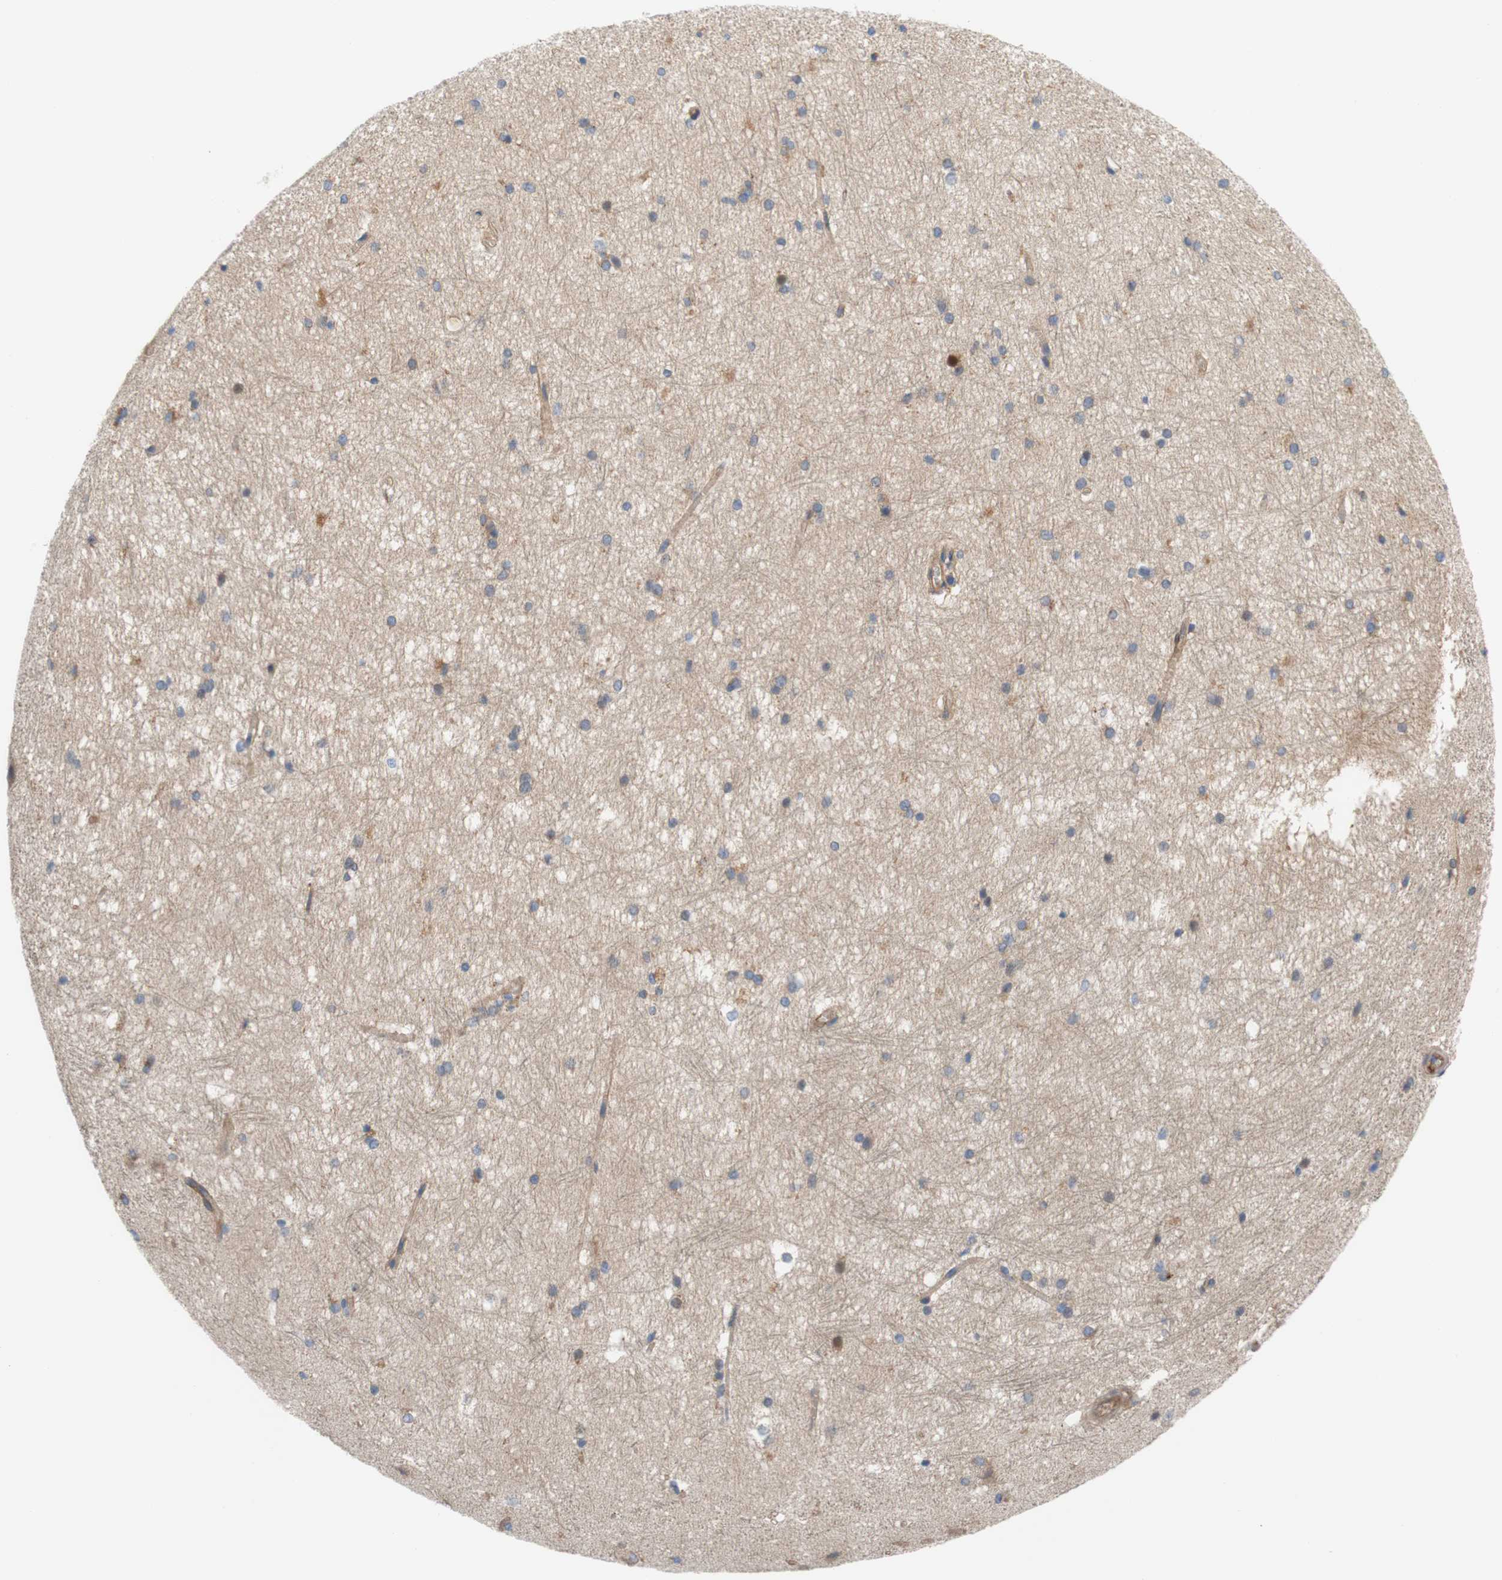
{"staining": {"intensity": "weak", "quantity": "<25%", "location": "cytoplasmic/membranous"}, "tissue": "hippocampus", "cell_type": "Glial cells", "image_type": "normal", "snomed": [{"axis": "morphology", "description": "Normal tissue, NOS"}, {"axis": "topography", "description": "Hippocampus"}], "caption": "A high-resolution micrograph shows immunohistochemistry staining of benign hippocampus, which demonstrates no significant staining in glial cells.", "gene": "STOM", "patient": {"sex": "female", "age": 19}}